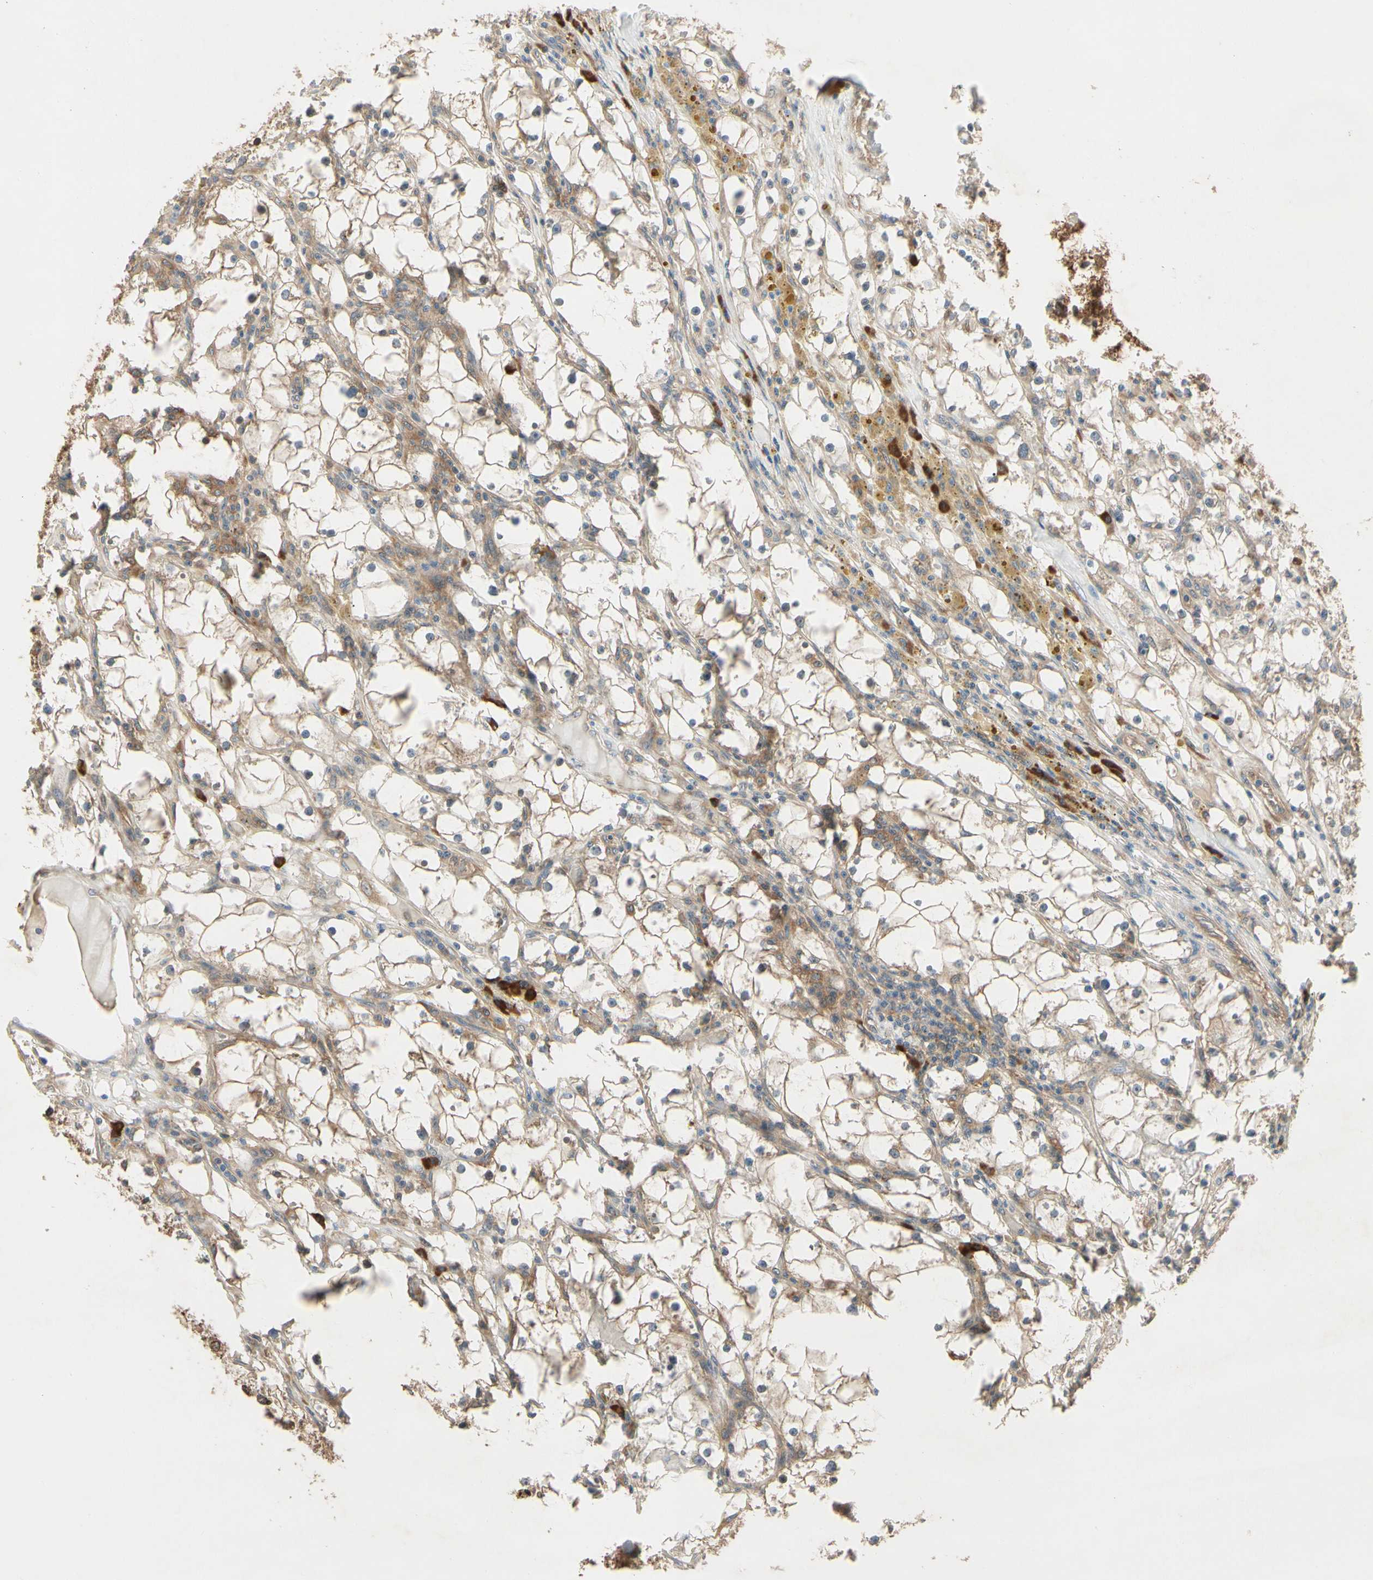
{"staining": {"intensity": "moderate", "quantity": ">75%", "location": "cytoplasmic/membranous"}, "tissue": "renal cancer", "cell_type": "Tumor cells", "image_type": "cancer", "snomed": [{"axis": "morphology", "description": "Adenocarcinoma, NOS"}, {"axis": "topography", "description": "Kidney"}], "caption": "Immunohistochemical staining of renal cancer exhibits medium levels of moderate cytoplasmic/membranous staining in approximately >75% of tumor cells.", "gene": "NME1-NME2", "patient": {"sex": "male", "age": 56}}